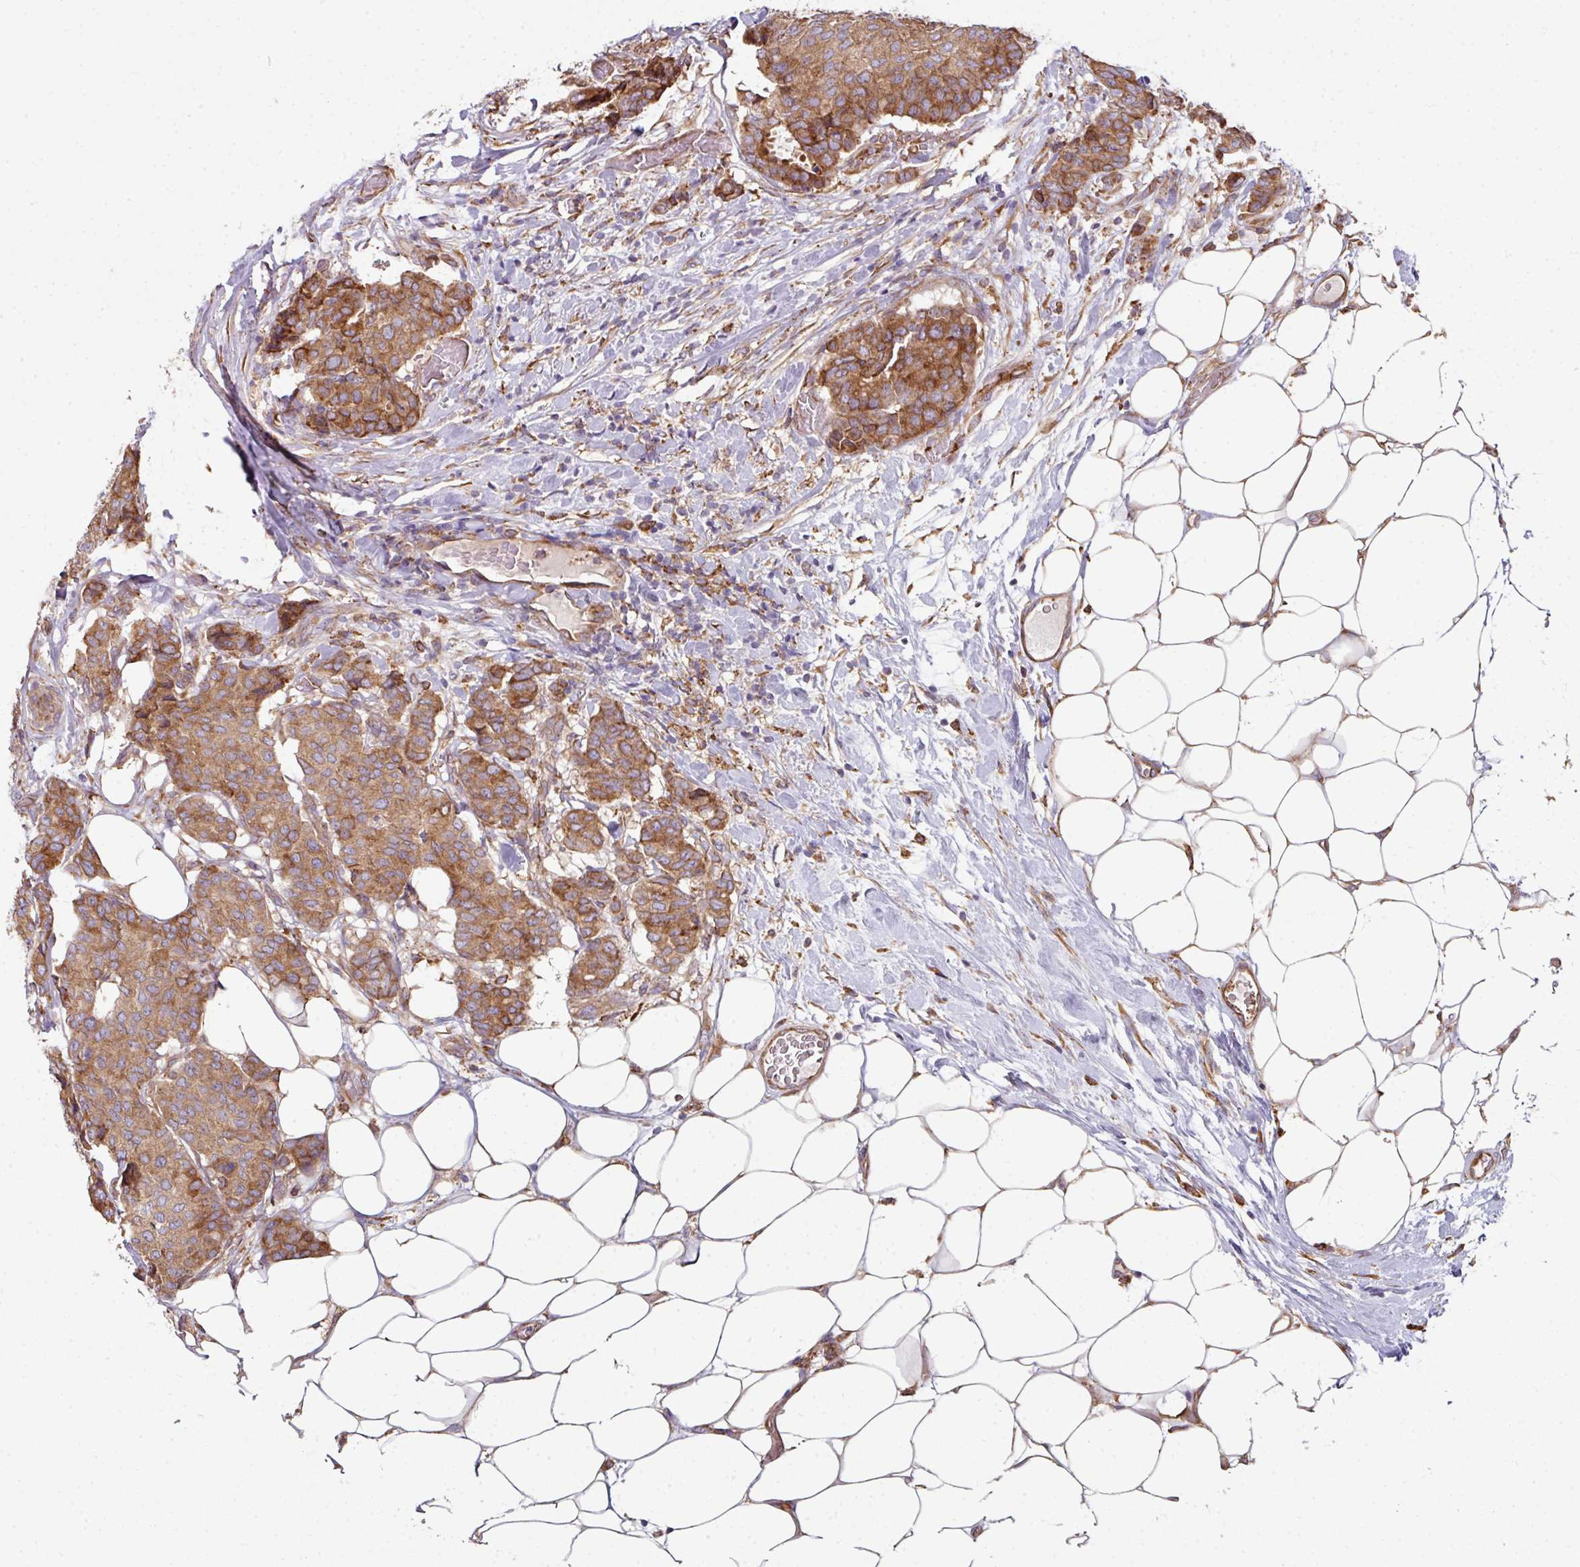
{"staining": {"intensity": "moderate", "quantity": ">75%", "location": "cytoplasmic/membranous"}, "tissue": "breast cancer", "cell_type": "Tumor cells", "image_type": "cancer", "snomed": [{"axis": "morphology", "description": "Duct carcinoma"}, {"axis": "topography", "description": "Breast"}], "caption": "Breast cancer (invasive ductal carcinoma) stained with a protein marker displays moderate staining in tumor cells.", "gene": "FAT4", "patient": {"sex": "female", "age": 75}}